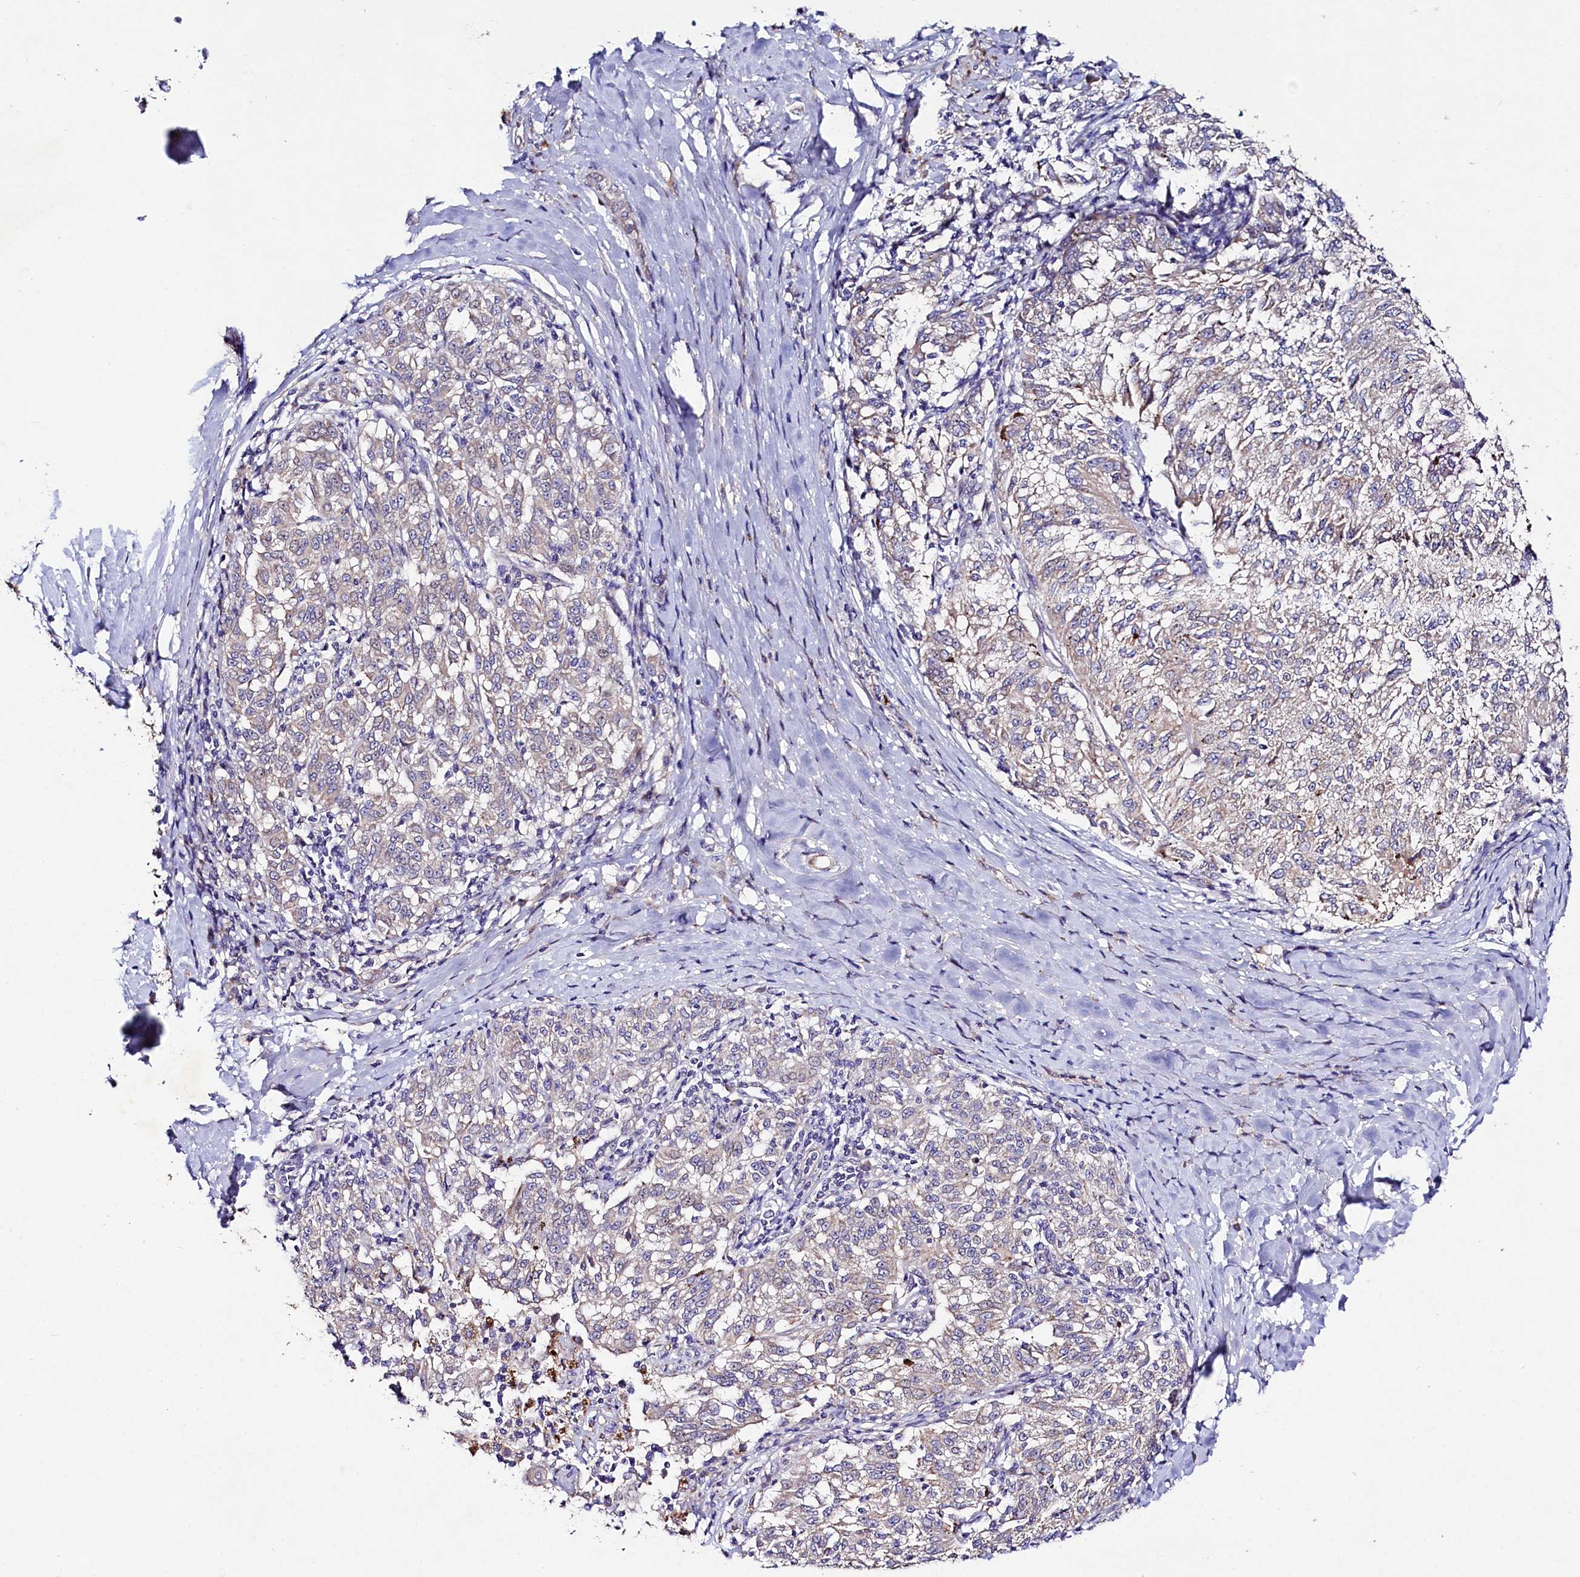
{"staining": {"intensity": "negative", "quantity": "none", "location": "none"}, "tissue": "melanoma", "cell_type": "Tumor cells", "image_type": "cancer", "snomed": [{"axis": "morphology", "description": "Malignant melanoma, NOS"}, {"axis": "topography", "description": "Skin"}], "caption": "This histopathology image is of malignant melanoma stained with IHC to label a protein in brown with the nuclei are counter-stained blue. There is no positivity in tumor cells.", "gene": "FXYD6", "patient": {"sex": "female", "age": 72}}